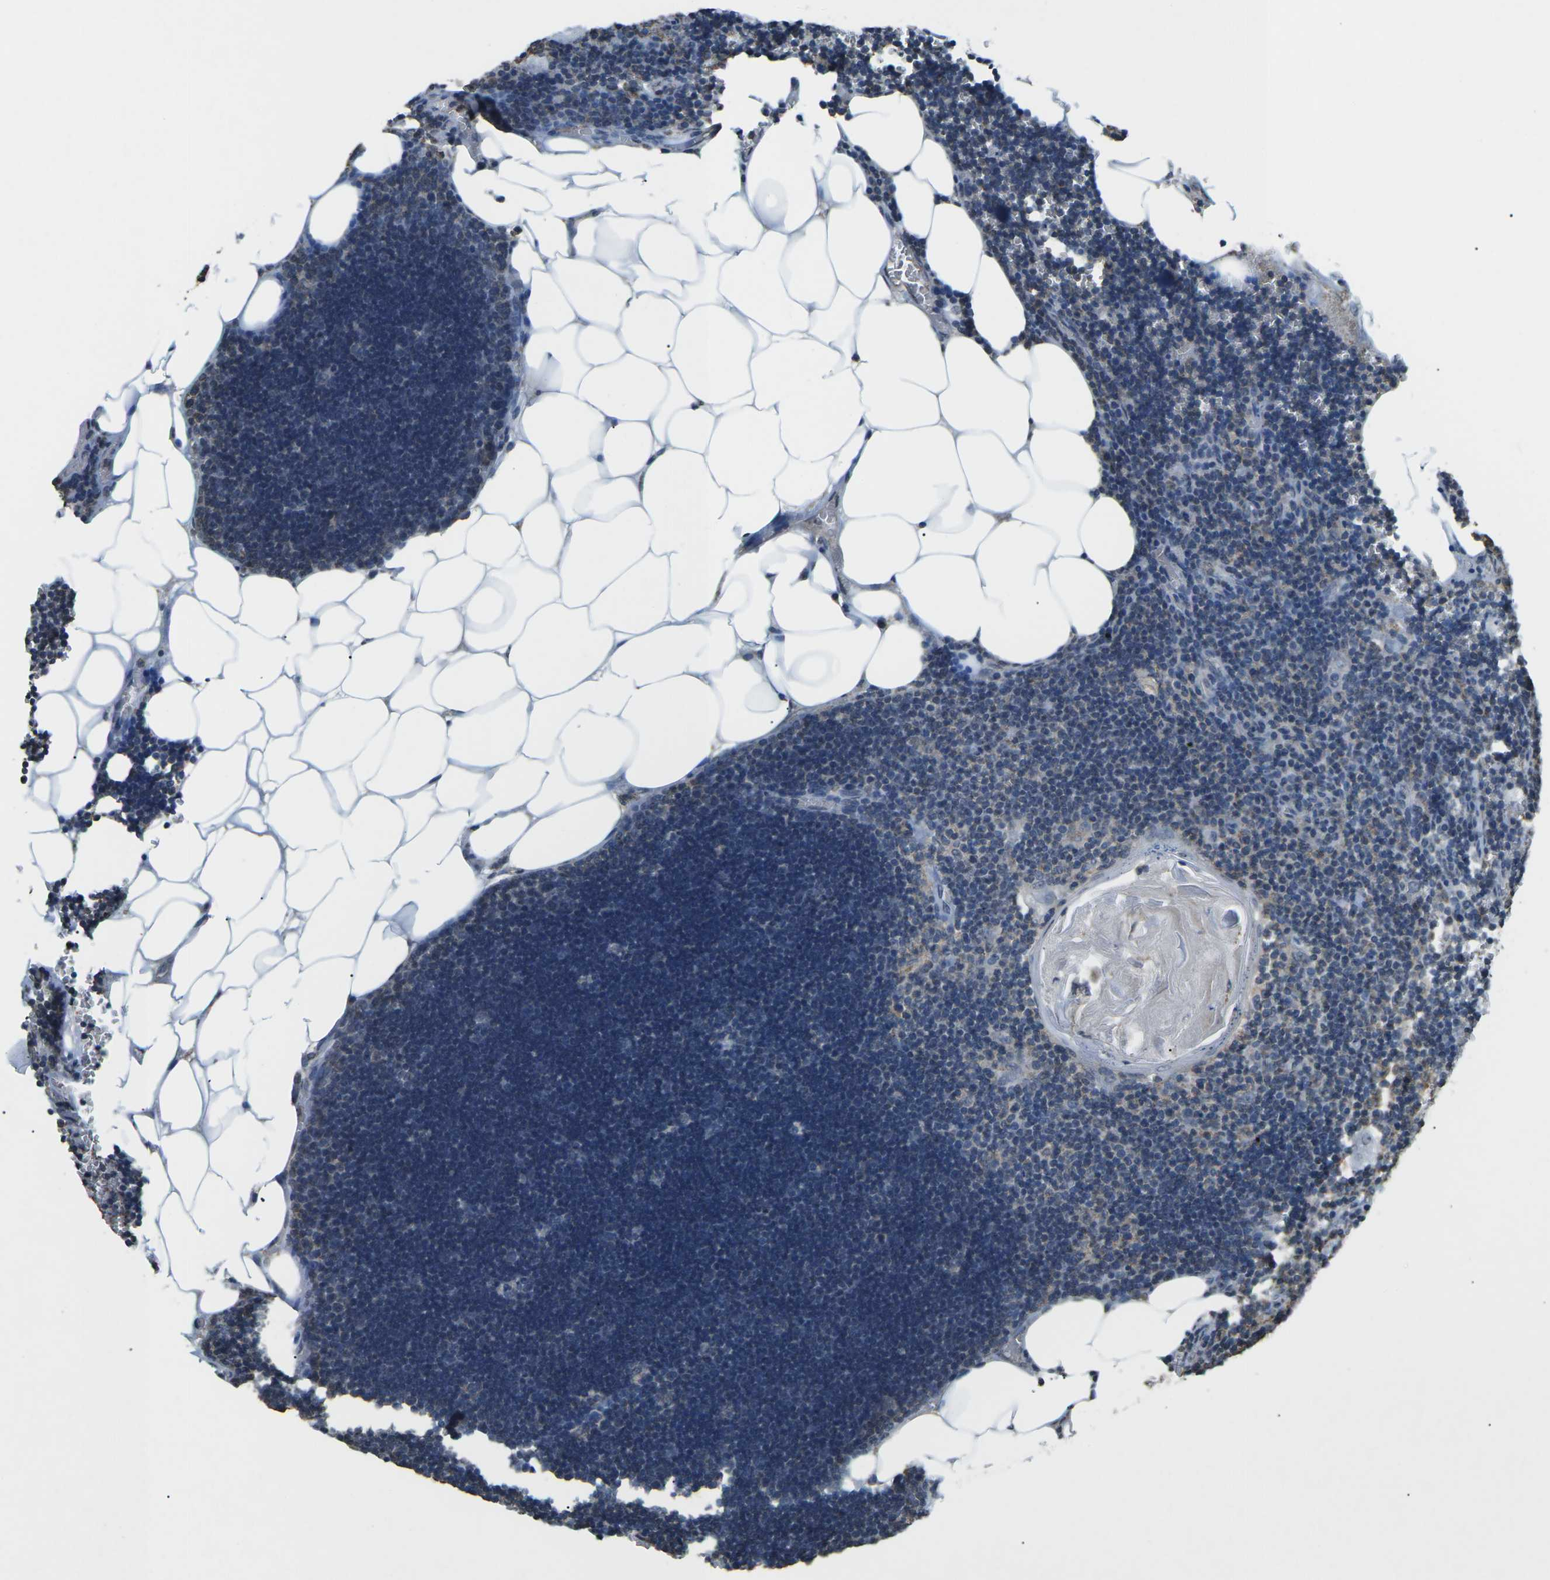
{"staining": {"intensity": "negative", "quantity": "none", "location": "none"}, "tissue": "lymph node", "cell_type": "Germinal center cells", "image_type": "normal", "snomed": [{"axis": "morphology", "description": "Normal tissue, NOS"}, {"axis": "topography", "description": "Lymph node"}], "caption": "Protein analysis of unremarkable lymph node exhibits no significant staining in germinal center cells.", "gene": "TFR2", "patient": {"sex": "male", "age": 33}}